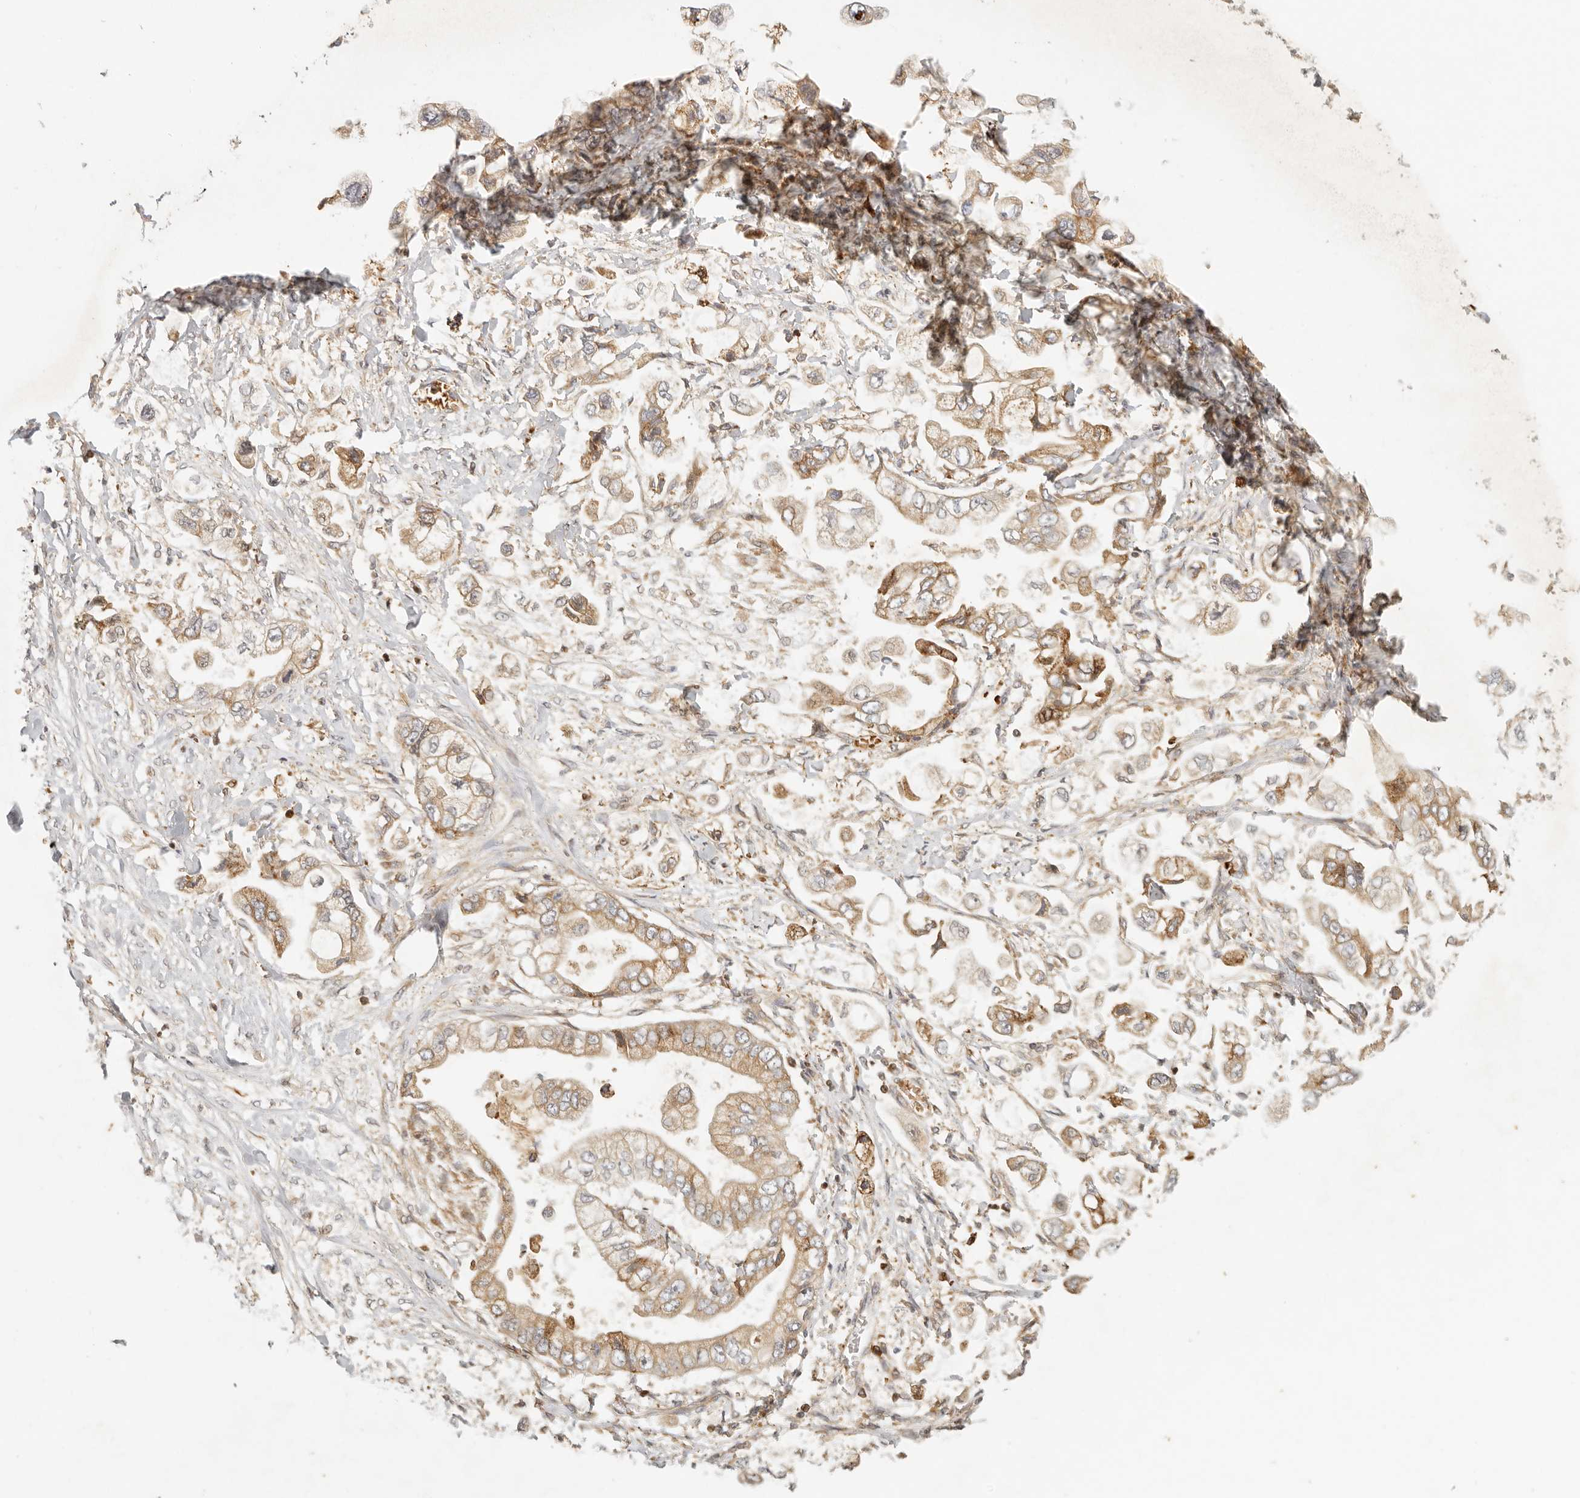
{"staining": {"intensity": "moderate", "quantity": ">75%", "location": "cytoplasmic/membranous"}, "tissue": "stomach cancer", "cell_type": "Tumor cells", "image_type": "cancer", "snomed": [{"axis": "morphology", "description": "Adenocarcinoma, NOS"}, {"axis": "topography", "description": "Stomach"}], "caption": "Immunohistochemistry (IHC) photomicrograph of neoplastic tissue: stomach cancer stained using immunohistochemistry (IHC) shows medium levels of moderate protein expression localized specifically in the cytoplasmic/membranous of tumor cells, appearing as a cytoplasmic/membranous brown color.", "gene": "AHDC1", "patient": {"sex": "male", "age": 62}}